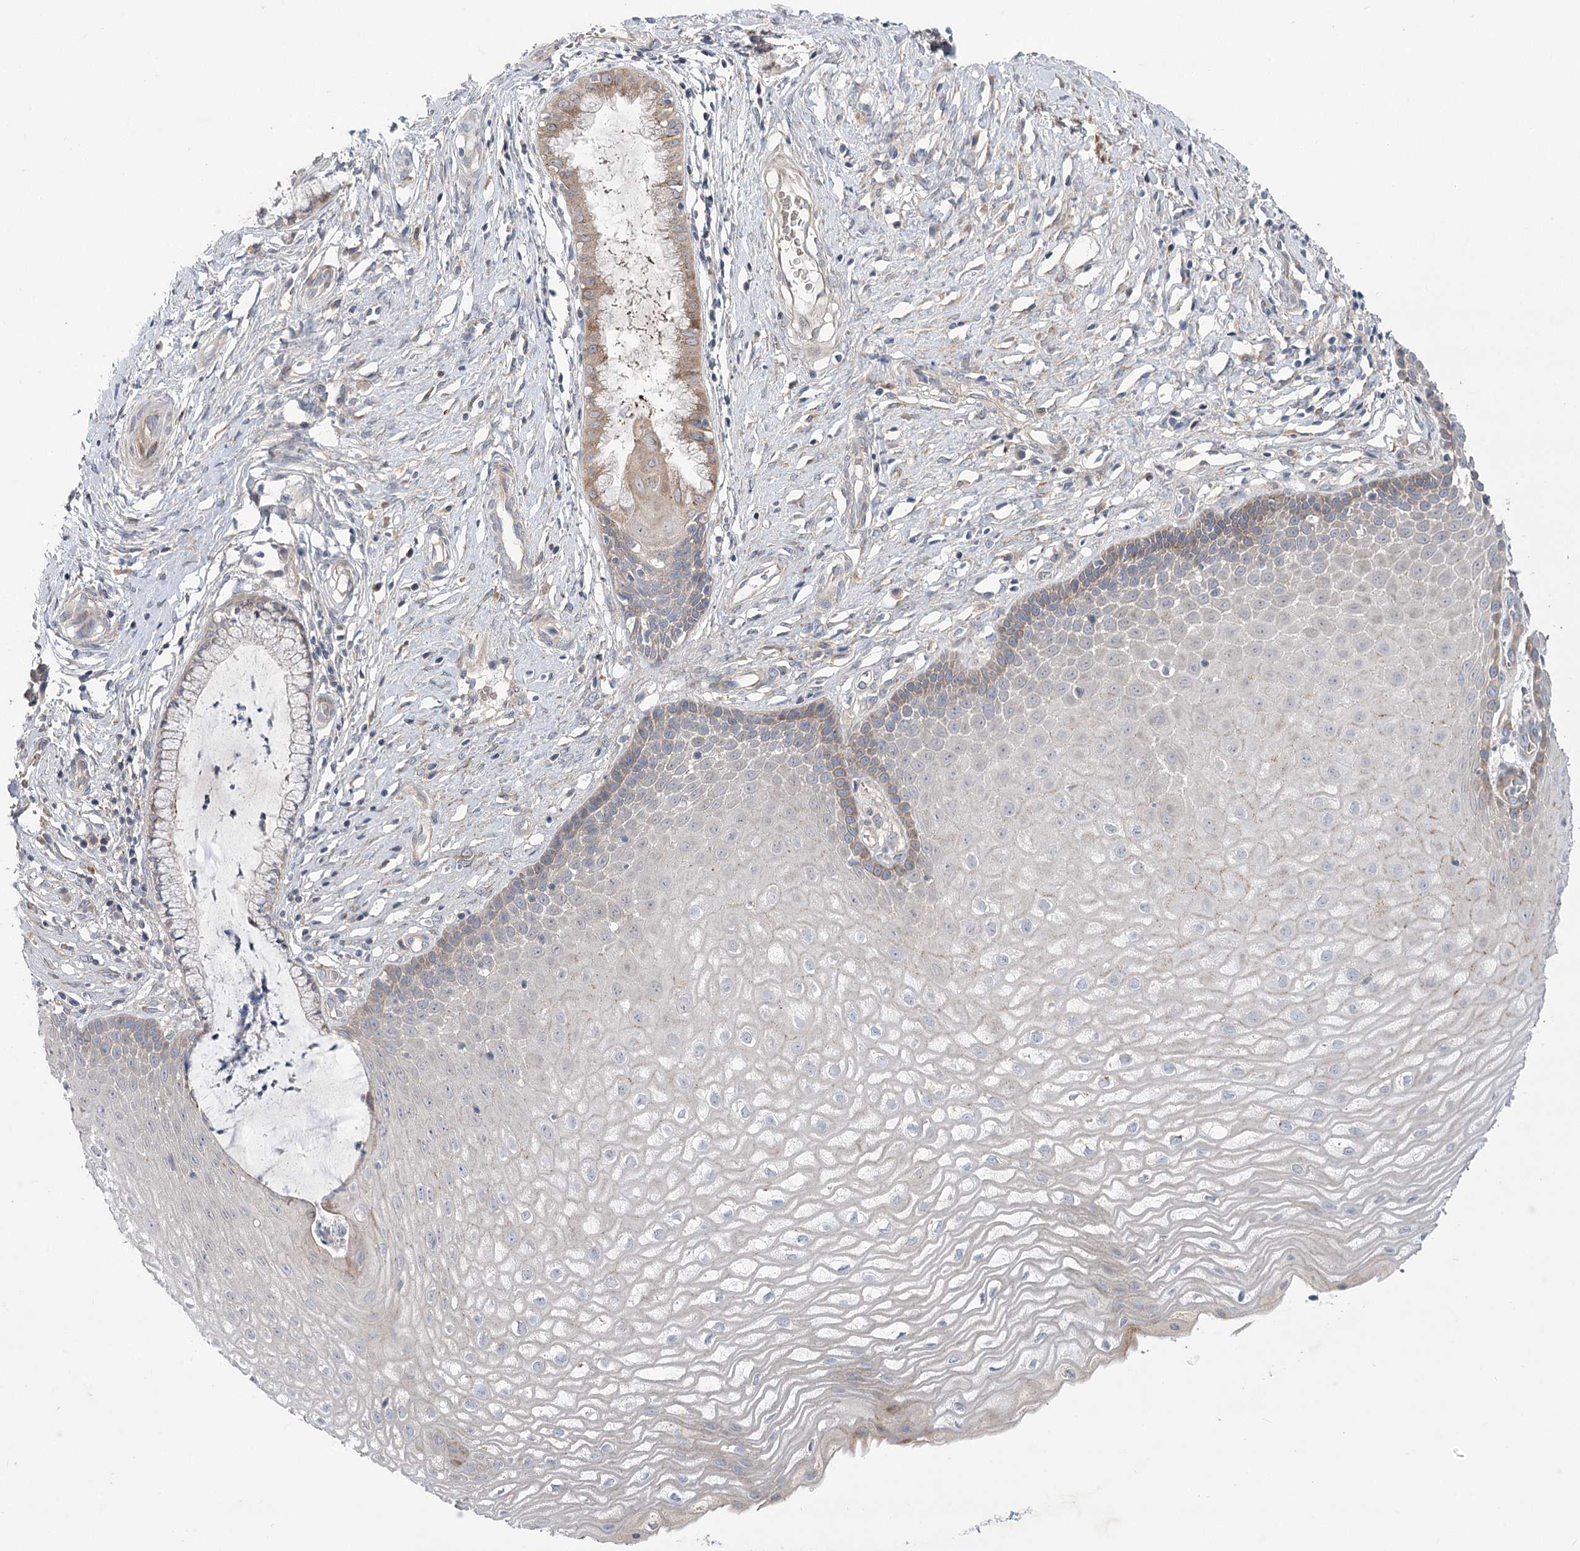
{"staining": {"intensity": "weak", "quantity": "25%-75%", "location": "cytoplasmic/membranous"}, "tissue": "cervix", "cell_type": "Glandular cells", "image_type": "normal", "snomed": [{"axis": "morphology", "description": "Normal tissue, NOS"}, {"axis": "topography", "description": "Cervix"}], "caption": "Normal cervix reveals weak cytoplasmic/membranous positivity in about 25%-75% of glandular cells, visualized by immunohistochemistry. Immunohistochemistry (ihc) stains the protein of interest in brown and the nuclei are stained blue.", "gene": "TRUB1", "patient": {"sex": "female", "age": 55}}